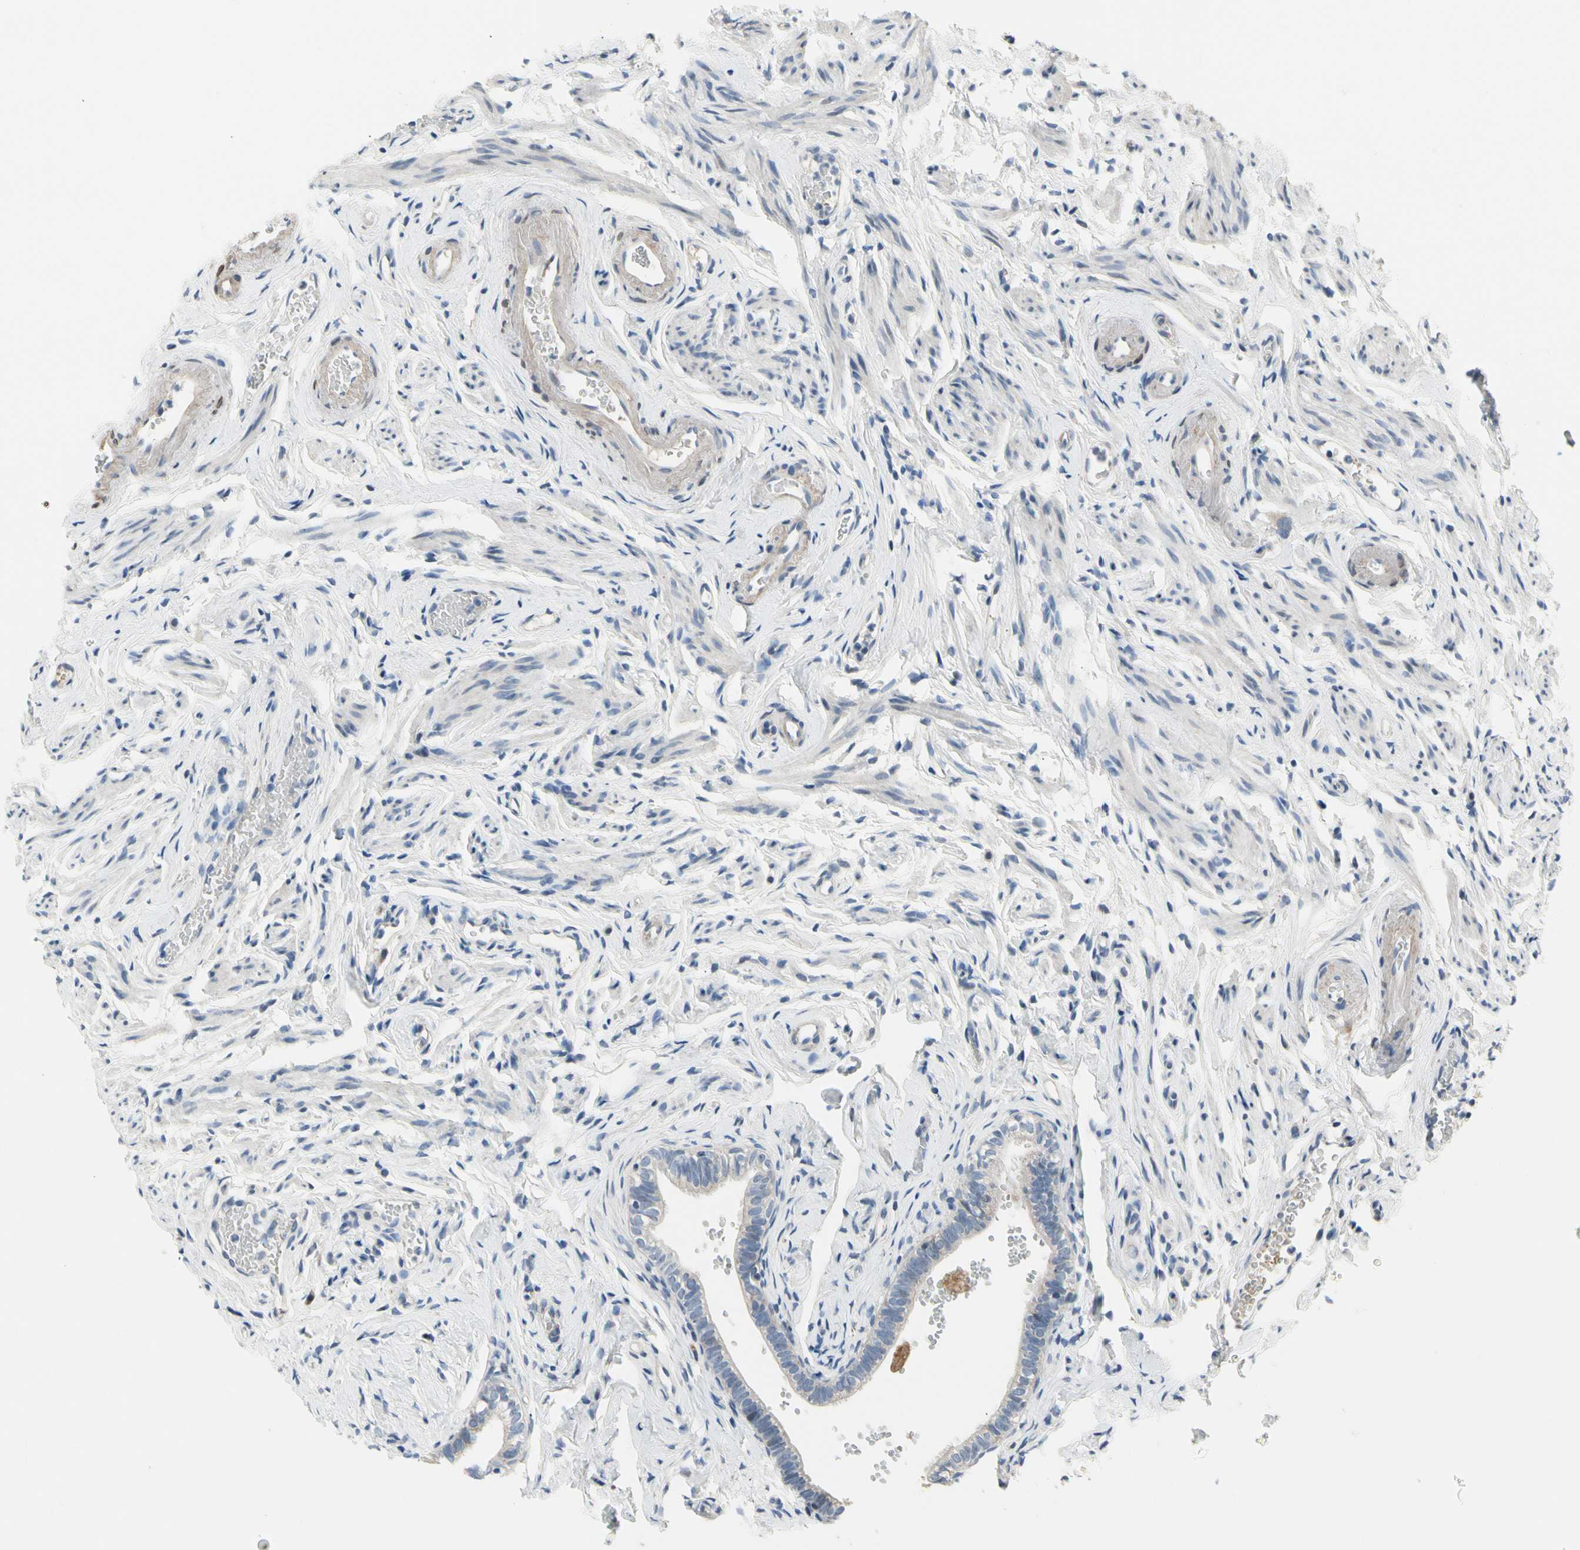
{"staining": {"intensity": "negative", "quantity": "none", "location": "none"}, "tissue": "fallopian tube", "cell_type": "Glandular cells", "image_type": "normal", "snomed": [{"axis": "morphology", "description": "Normal tissue, NOS"}, {"axis": "topography", "description": "Fallopian tube"}], "caption": "Immunohistochemistry of benign human fallopian tube shows no staining in glandular cells. (Brightfield microscopy of DAB IHC at high magnification).", "gene": "NFASC", "patient": {"sex": "female", "age": 71}}